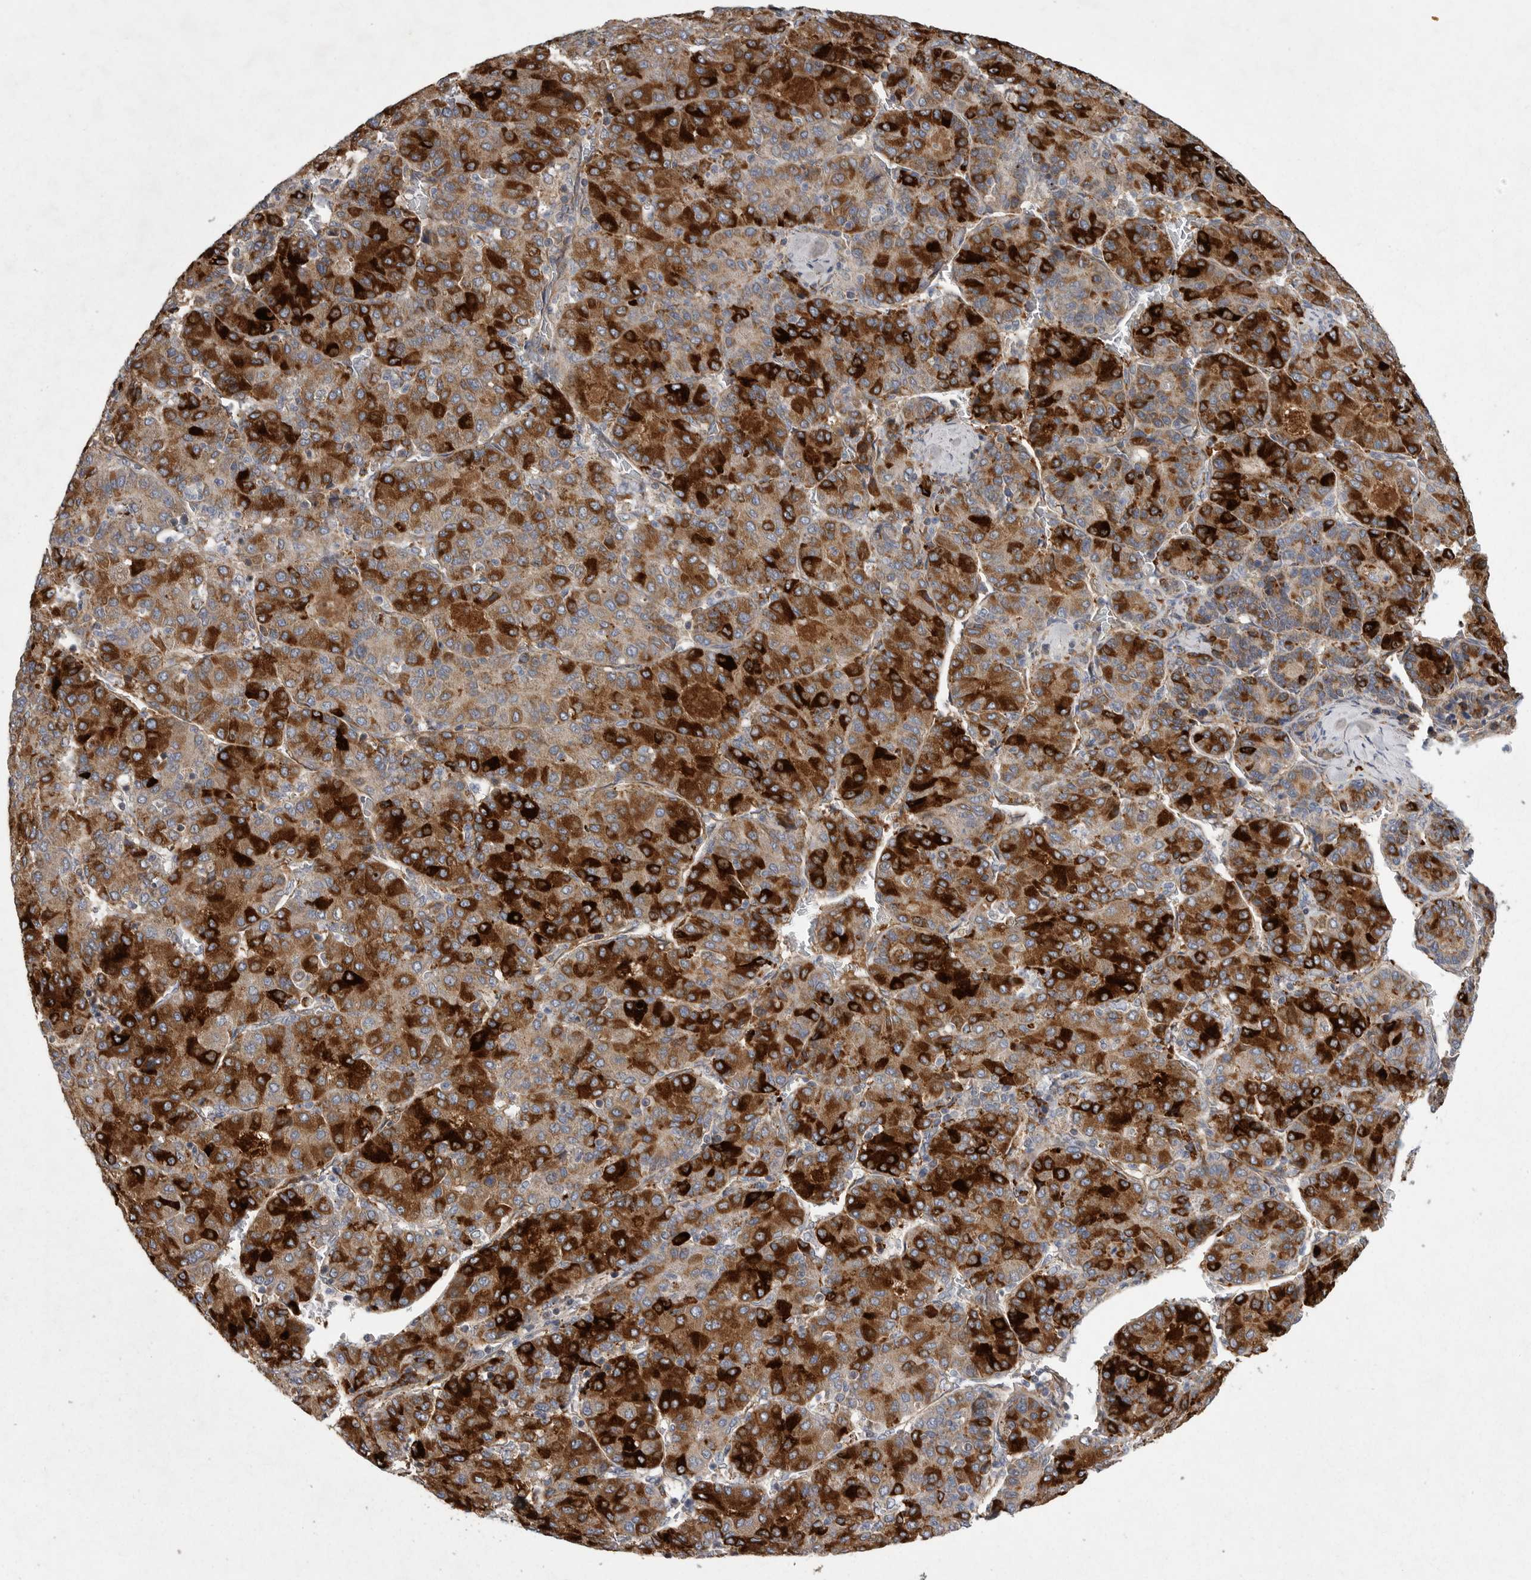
{"staining": {"intensity": "strong", "quantity": ">75%", "location": "cytoplasmic/membranous"}, "tissue": "liver cancer", "cell_type": "Tumor cells", "image_type": "cancer", "snomed": [{"axis": "morphology", "description": "Carcinoma, Hepatocellular, NOS"}, {"axis": "topography", "description": "Liver"}], "caption": "Liver cancer (hepatocellular carcinoma) stained with a protein marker exhibits strong staining in tumor cells.", "gene": "CRP", "patient": {"sex": "male", "age": 65}}